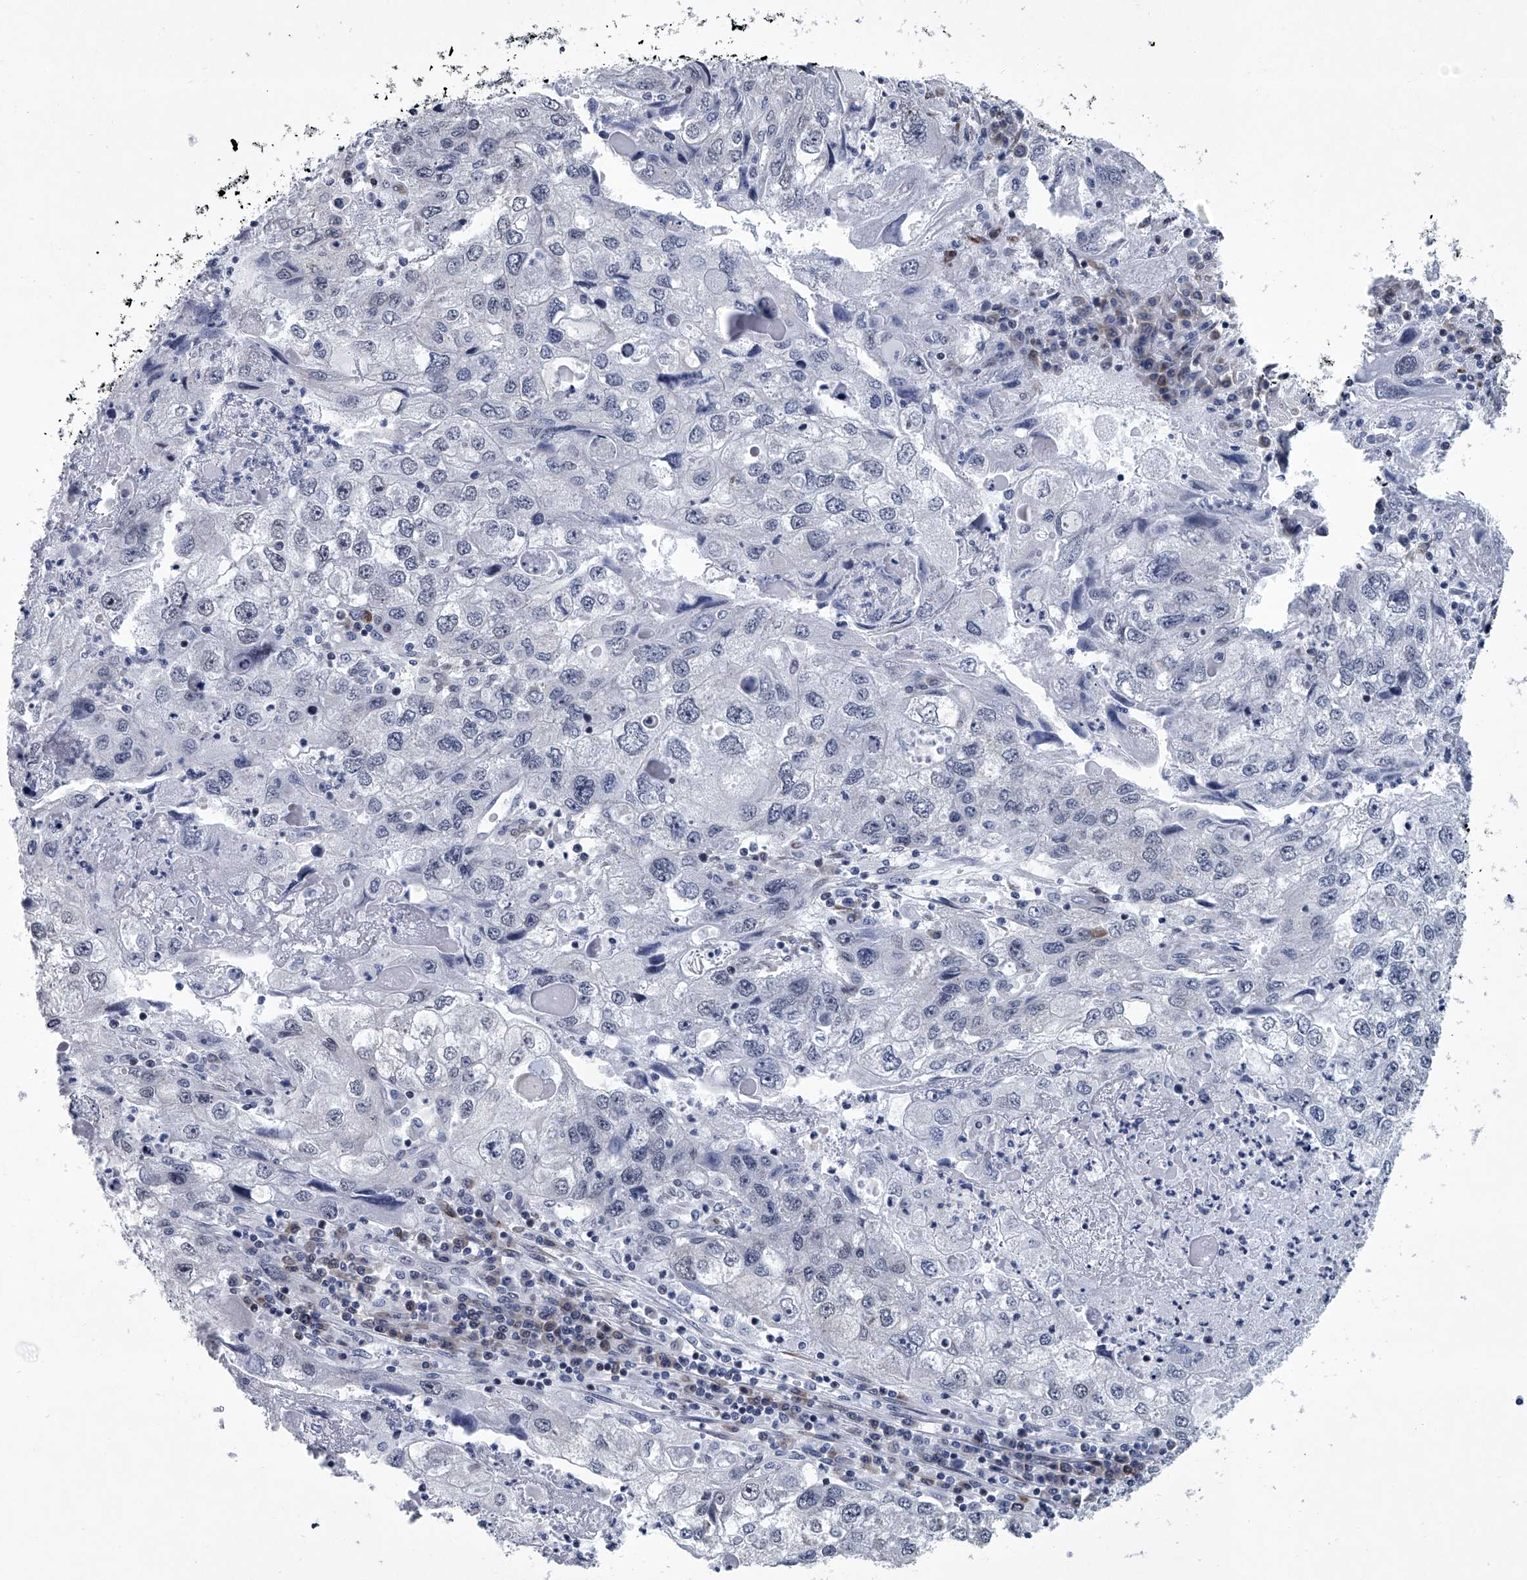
{"staining": {"intensity": "negative", "quantity": "none", "location": "none"}, "tissue": "endometrial cancer", "cell_type": "Tumor cells", "image_type": "cancer", "snomed": [{"axis": "morphology", "description": "Adenocarcinoma, NOS"}, {"axis": "topography", "description": "Endometrium"}], "caption": "This micrograph is of adenocarcinoma (endometrial) stained with immunohistochemistry to label a protein in brown with the nuclei are counter-stained blue. There is no positivity in tumor cells.", "gene": "PPP2R5D", "patient": {"sex": "female", "age": 49}}